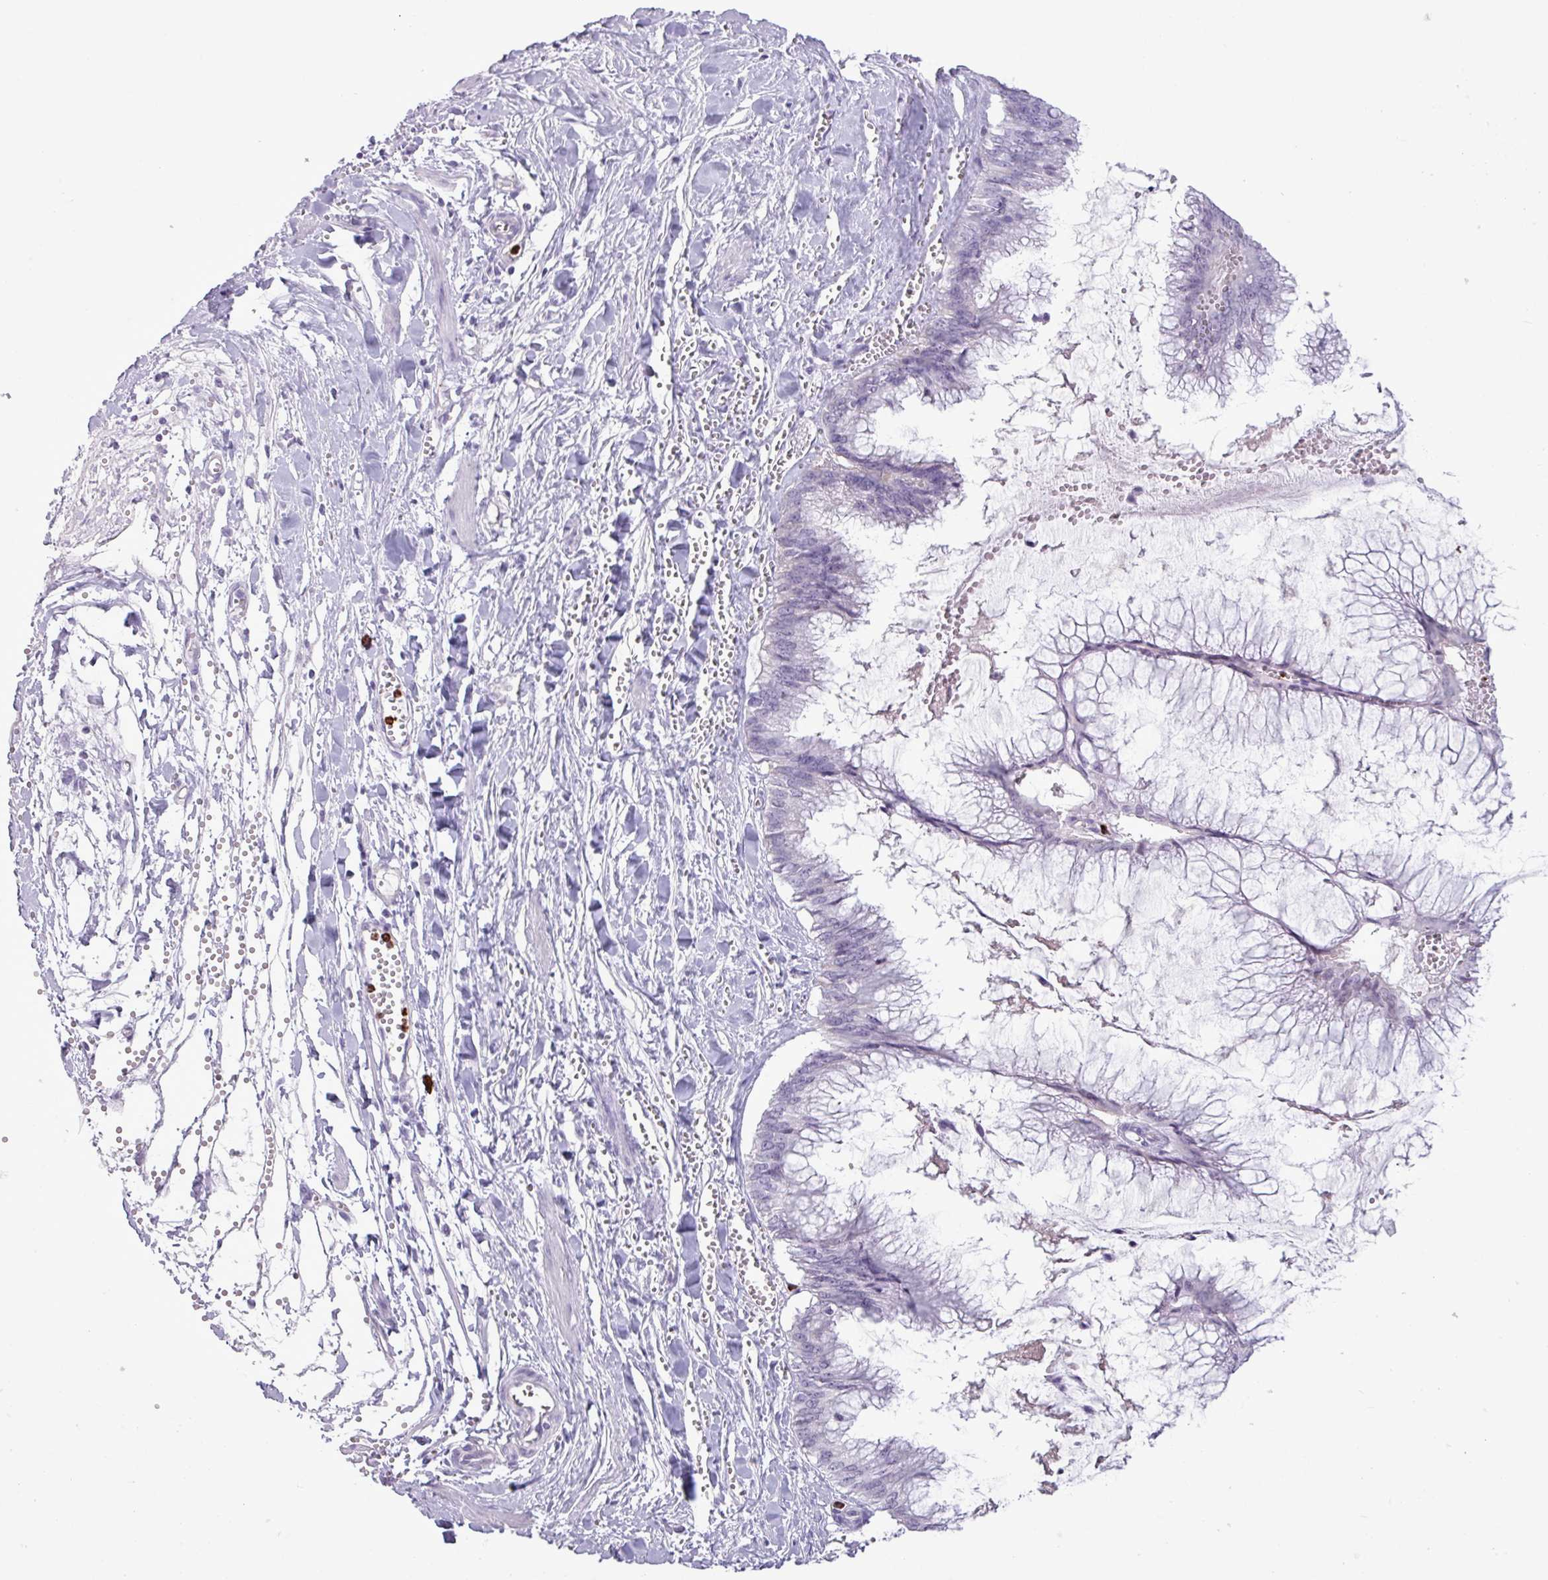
{"staining": {"intensity": "negative", "quantity": "none", "location": "none"}, "tissue": "ovarian cancer", "cell_type": "Tumor cells", "image_type": "cancer", "snomed": [{"axis": "morphology", "description": "Cystadenocarcinoma, mucinous, NOS"}, {"axis": "topography", "description": "Ovary"}], "caption": "High magnification brightfield microscopy of mucinous cystadenocarcinoma (ovarian) stained with DAB (3,3'-diaminobenzidine) (brown) and counterstained with hematoxylin (blue): tumor cells show no significant positivity. Nuclei are stained in blue.", "gene": "TMEM178A", "patient": {"sex": "female", "age": 44}}